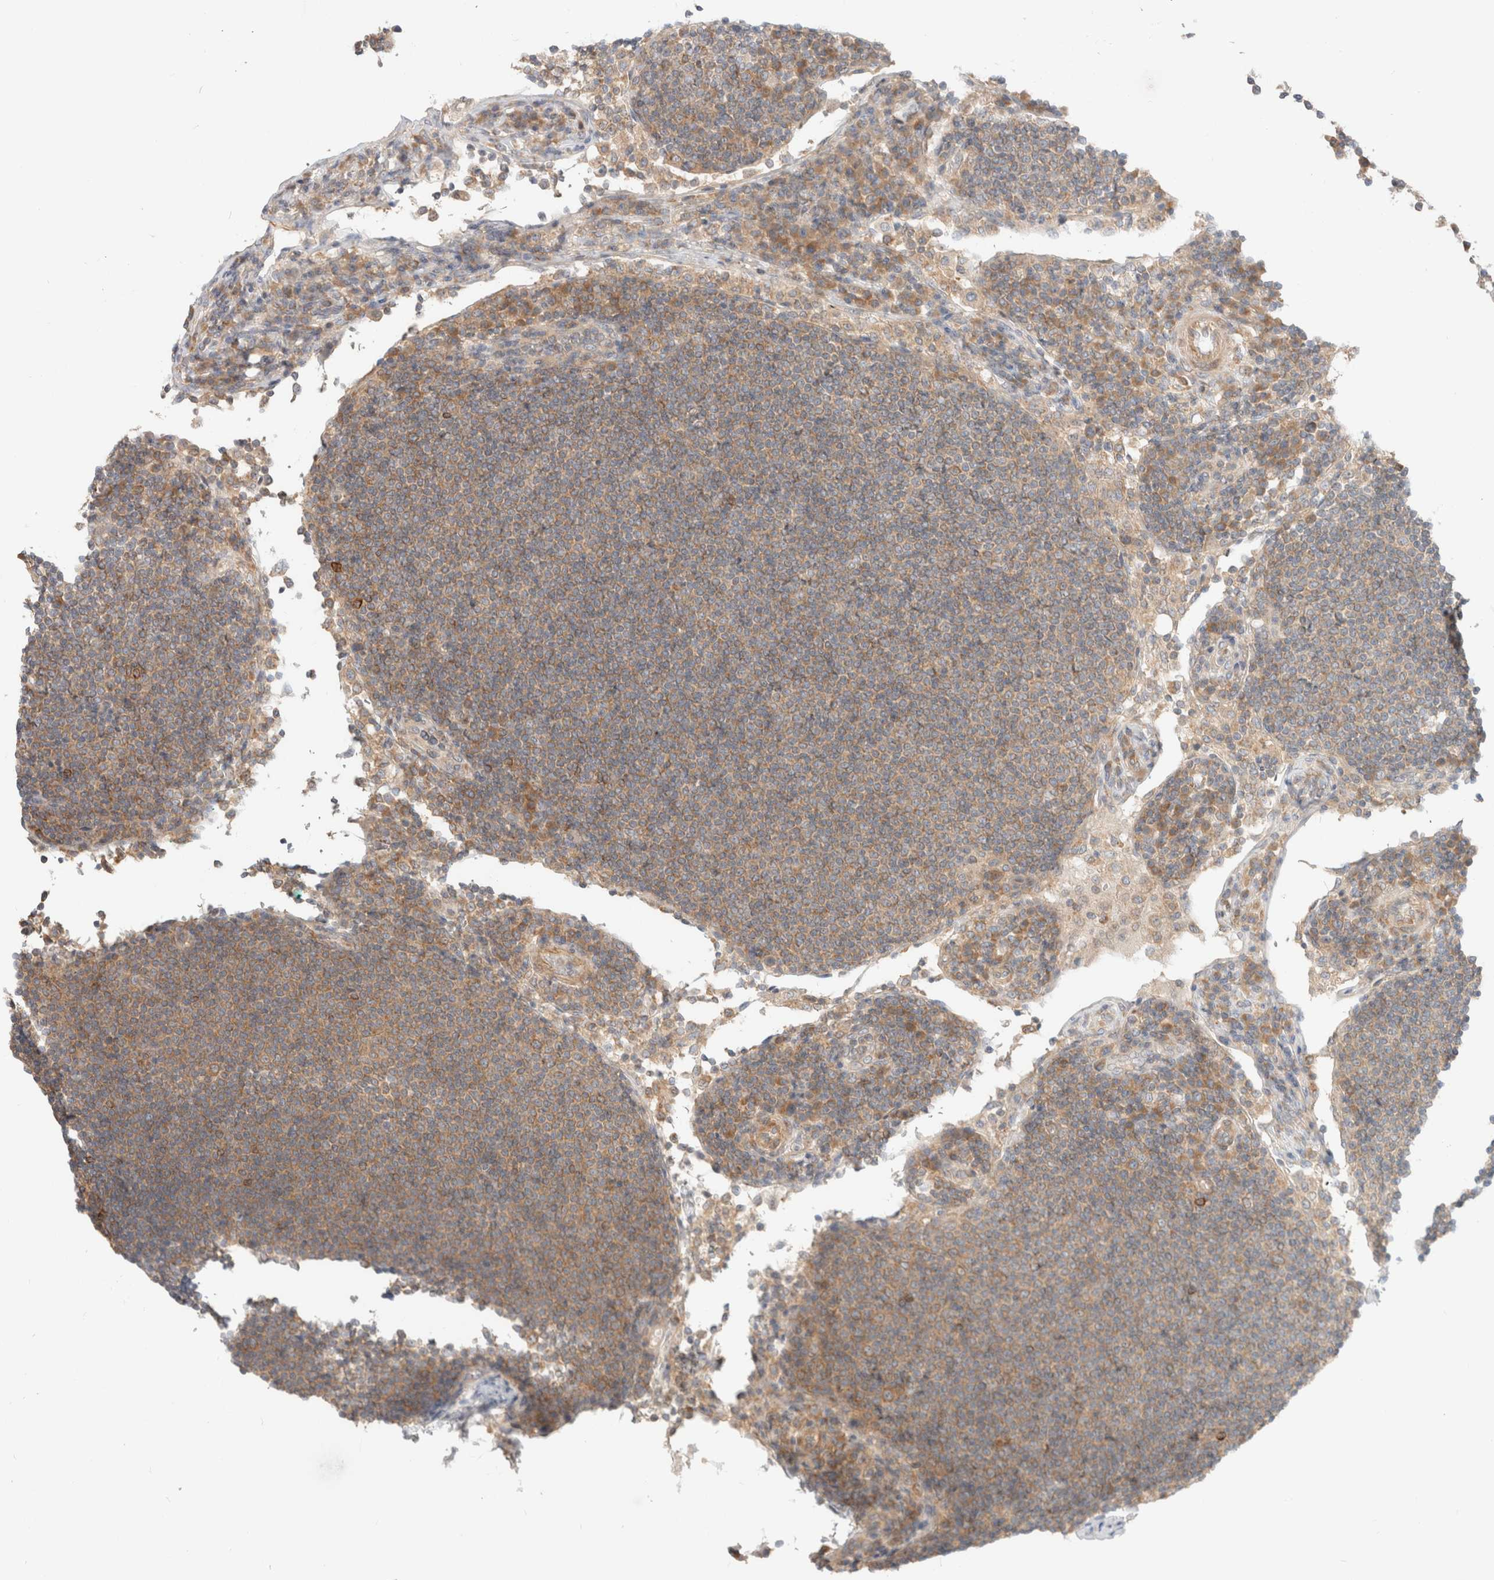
{"staining": {"intensity": "weak", "quantity": ">75%", "location": "cytoplasmic/membranous"}, "tissue": "lymph node", "cell_type": "Germinal center cells", "image_type": "normal", "snomed": [{"axis": "morphology", "description": "Normal tissue, NOS"}, {"axis": "topography", "description": "Lymph node"}], "caption": "IHC photomicrograph of benign lymph node: lymph node stained using immunohistochemistry (IHC) demonstrates low levels of weak protein expression localized specifically in the cytoplasmic/membranous of germinal center cells, appearing as a cytoplasmic/membranous brown color.", "gene": "MARK3", "patient": {"sex": "female", "age": 53}}